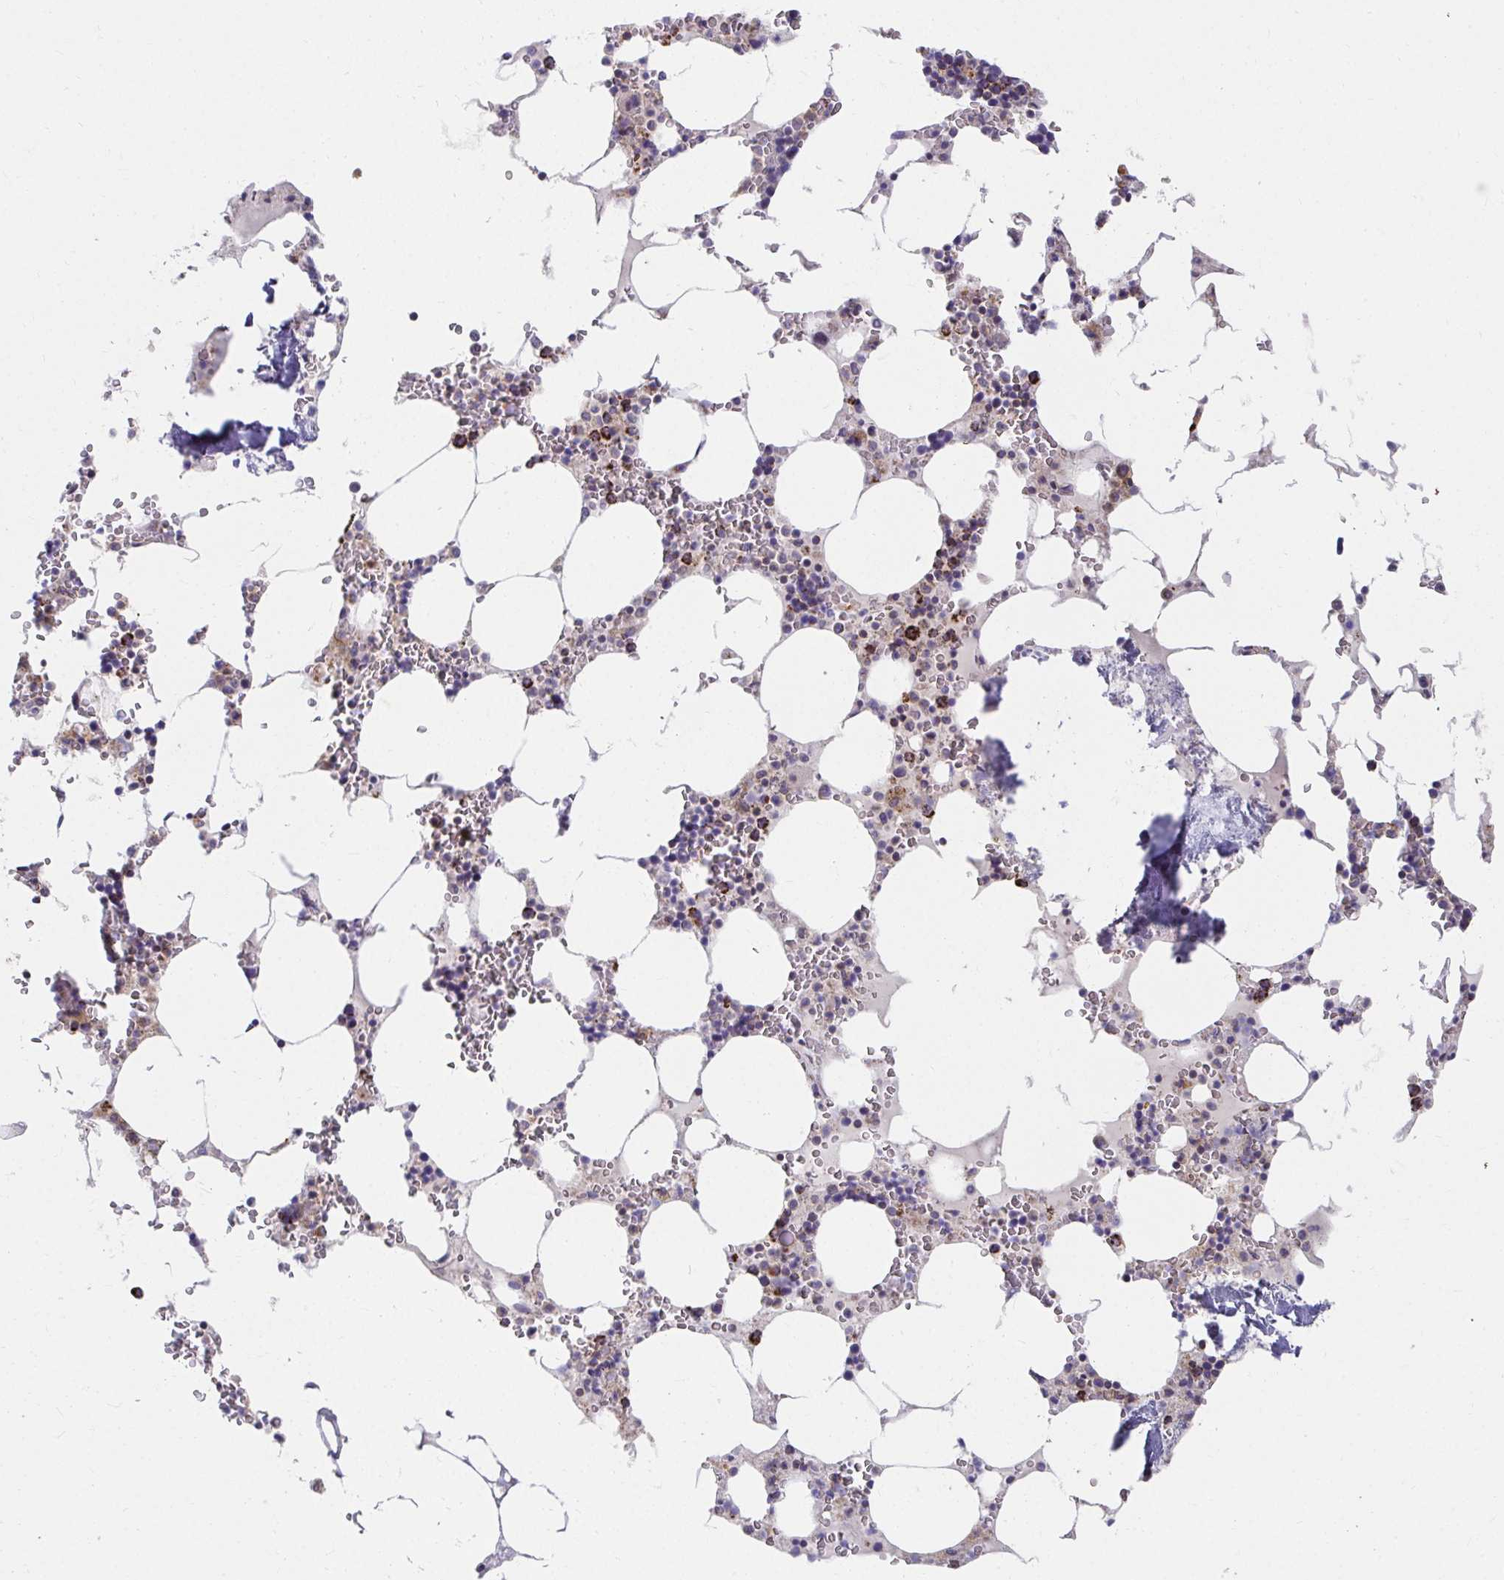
{"staining": {"intensity": "moderate", "quantity": "25%-75%", "location": "cytoplasmic/membranous"}, "tissue": "bone marrow", "cell_type": "Hematopoietic cells", "image_type": "normal", "snomed": [{"axis": "morphology", "description": "Normal tissue, NOS"}, {"axis": "topography", "description": "Bone marrow"}], "caption": "A photomicrograph of bone marrow stained for a protein shows moderate cytoplasmic/membranous brown staining in hematopoietic cells.", "gene": "EXOC5", "patient": {"sex": "male", "age": 64}}